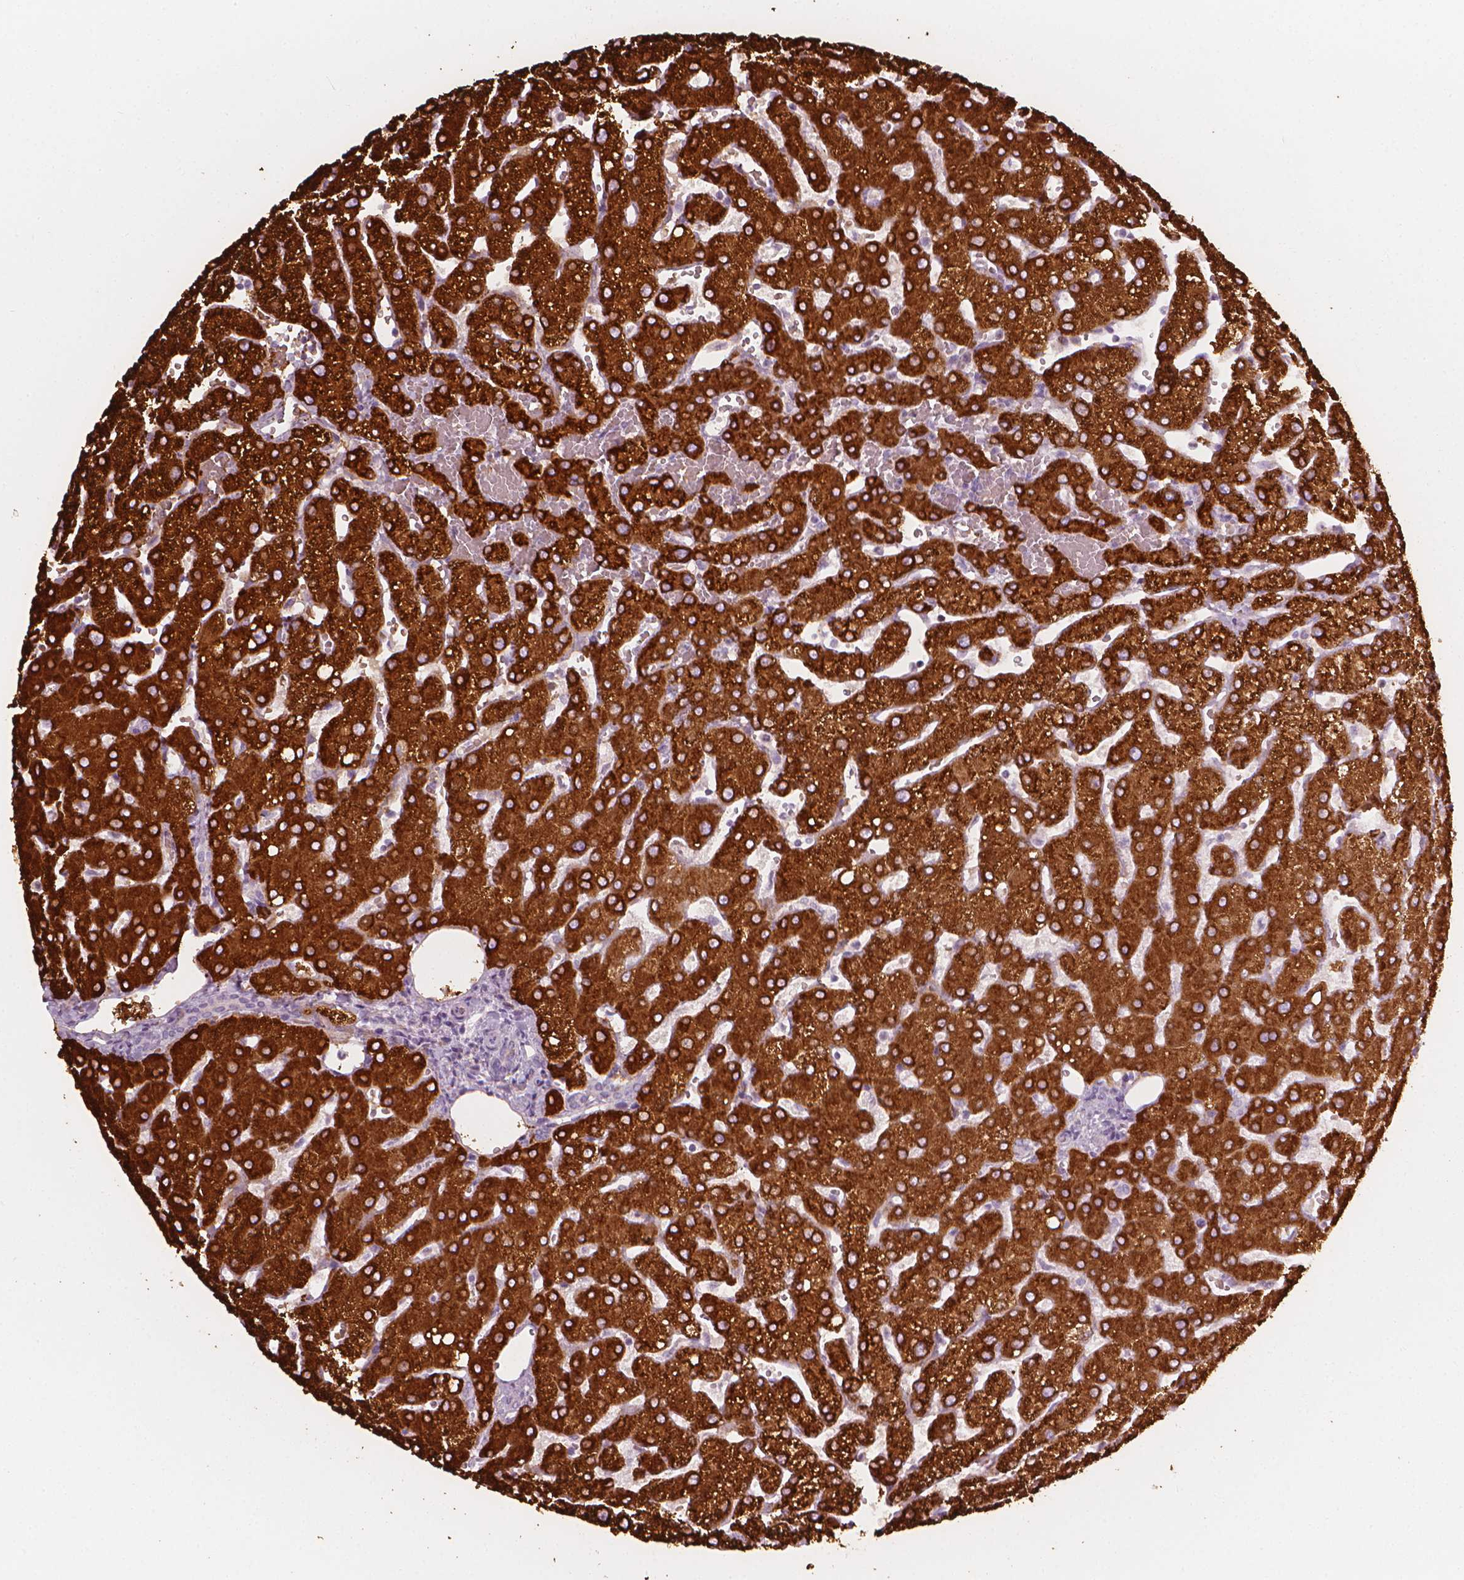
{"staining": {"intensity": "negative", "quantity": "none", "location": "none"}, "tissue": "liver", "cell_type": "Cholangiocytes", "image_type": "normal", "snomed": [{"axis": "morphology", "description": "Normal tissue, NOS"}, {"axis": "topography", "description": "Liver"}], "caption": "DAB immunohistochemical staining of unremarkable human liver displays no significant positivity in cholangiocytes. (DAB (3,3'-diaminobenzidine) IHC, high magnification).", "gene": "CES1", "patient": {"sex": "female", "age": 54}}